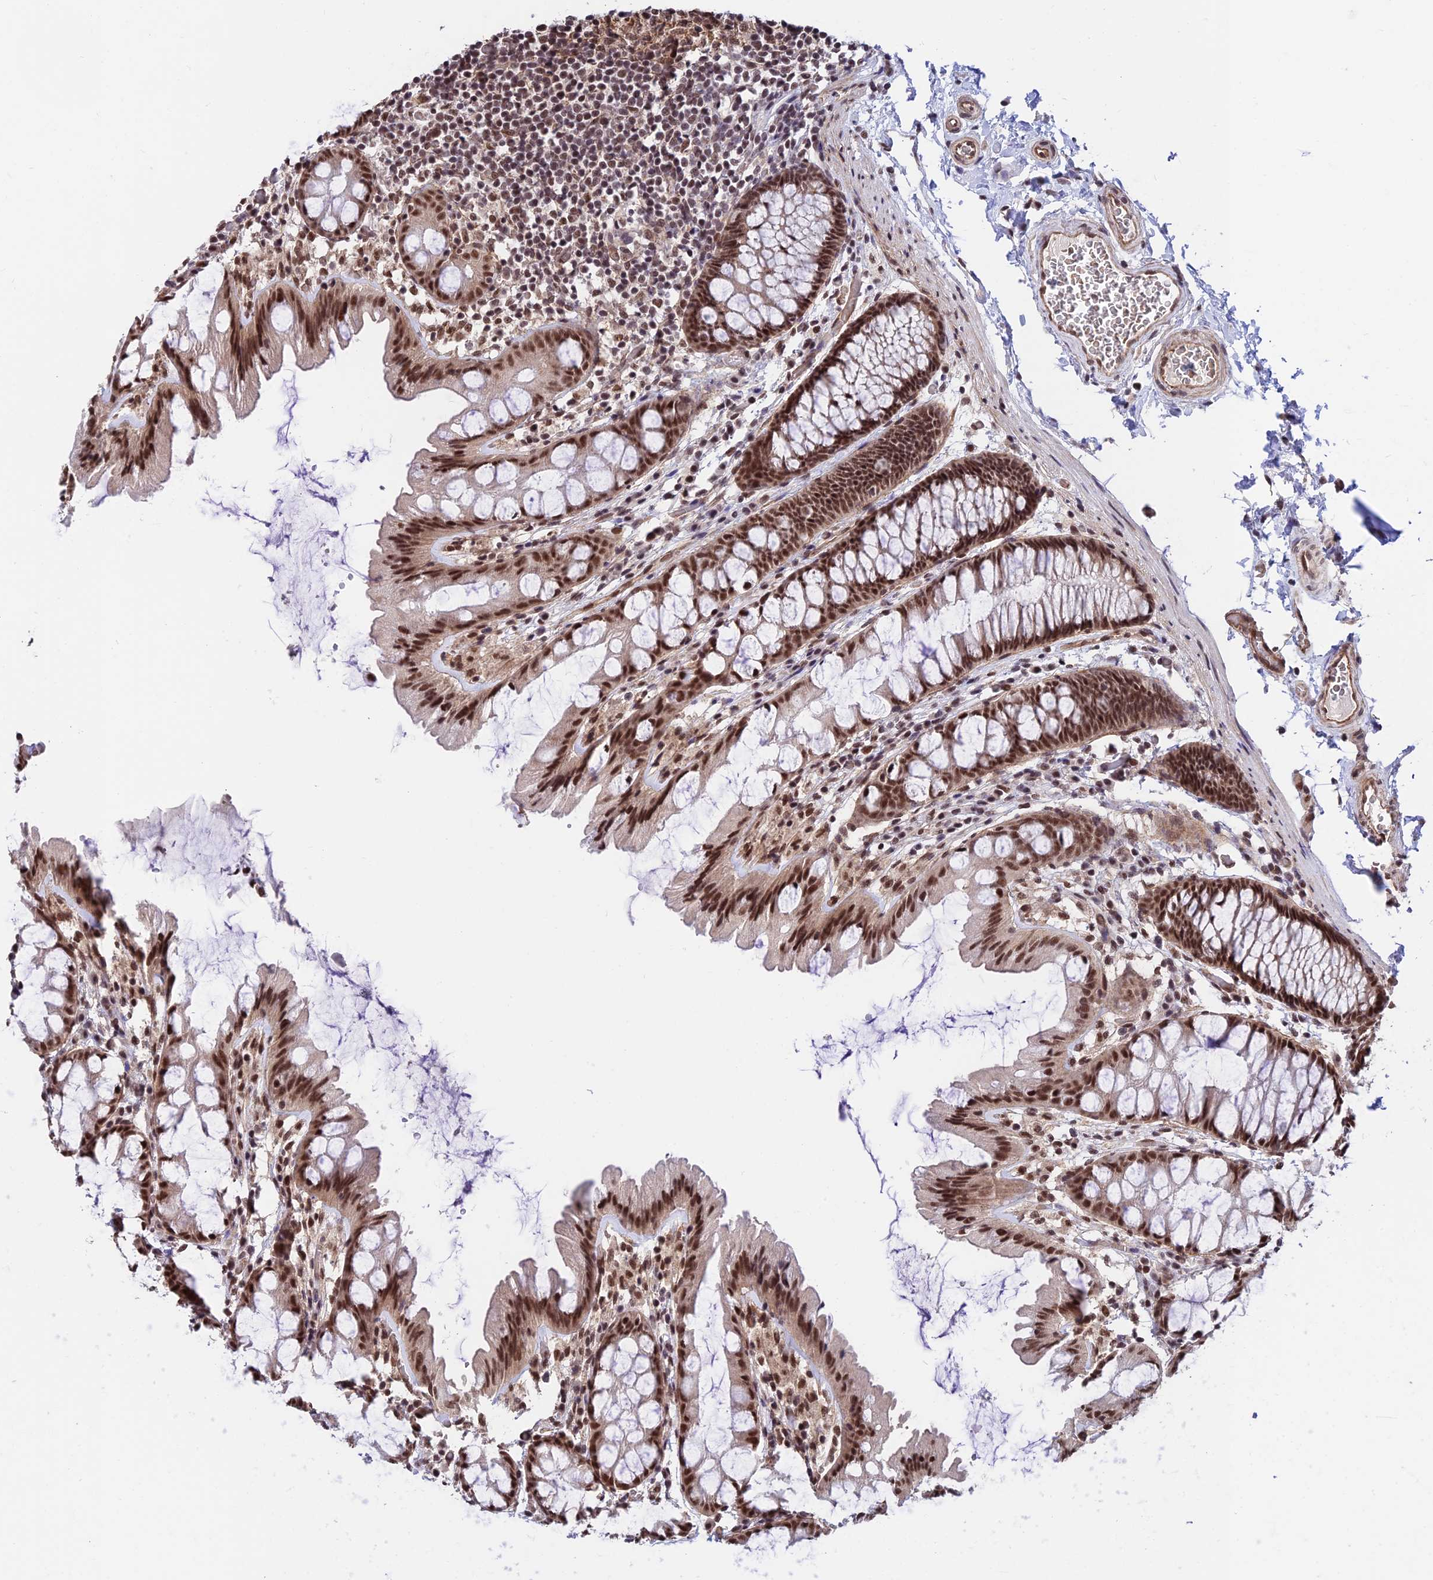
{"staining": {"intensity": "strong", "quantity": ">75%", "location": "nuclear"}, "tissue": "colon", "cell_type": "Endothelial cells", "image_type": "normal", "snomed": [{"axis": "morphology", "description": "Normal tissue, NOS"}, {"axis": "topography", "description": "Colon"}], "caption": "Immunohistochemical staining of unremarkable colon shows >75% levels of strong nuclear protein staining in about >75% of endothelial cells. The staining is performed using DAB brown chromogen to label protein expression. The nuclei are counter-stained blue using hematoxylin.", "gene": "RBM42", "patient": {"sex": "male", "age": 47}}